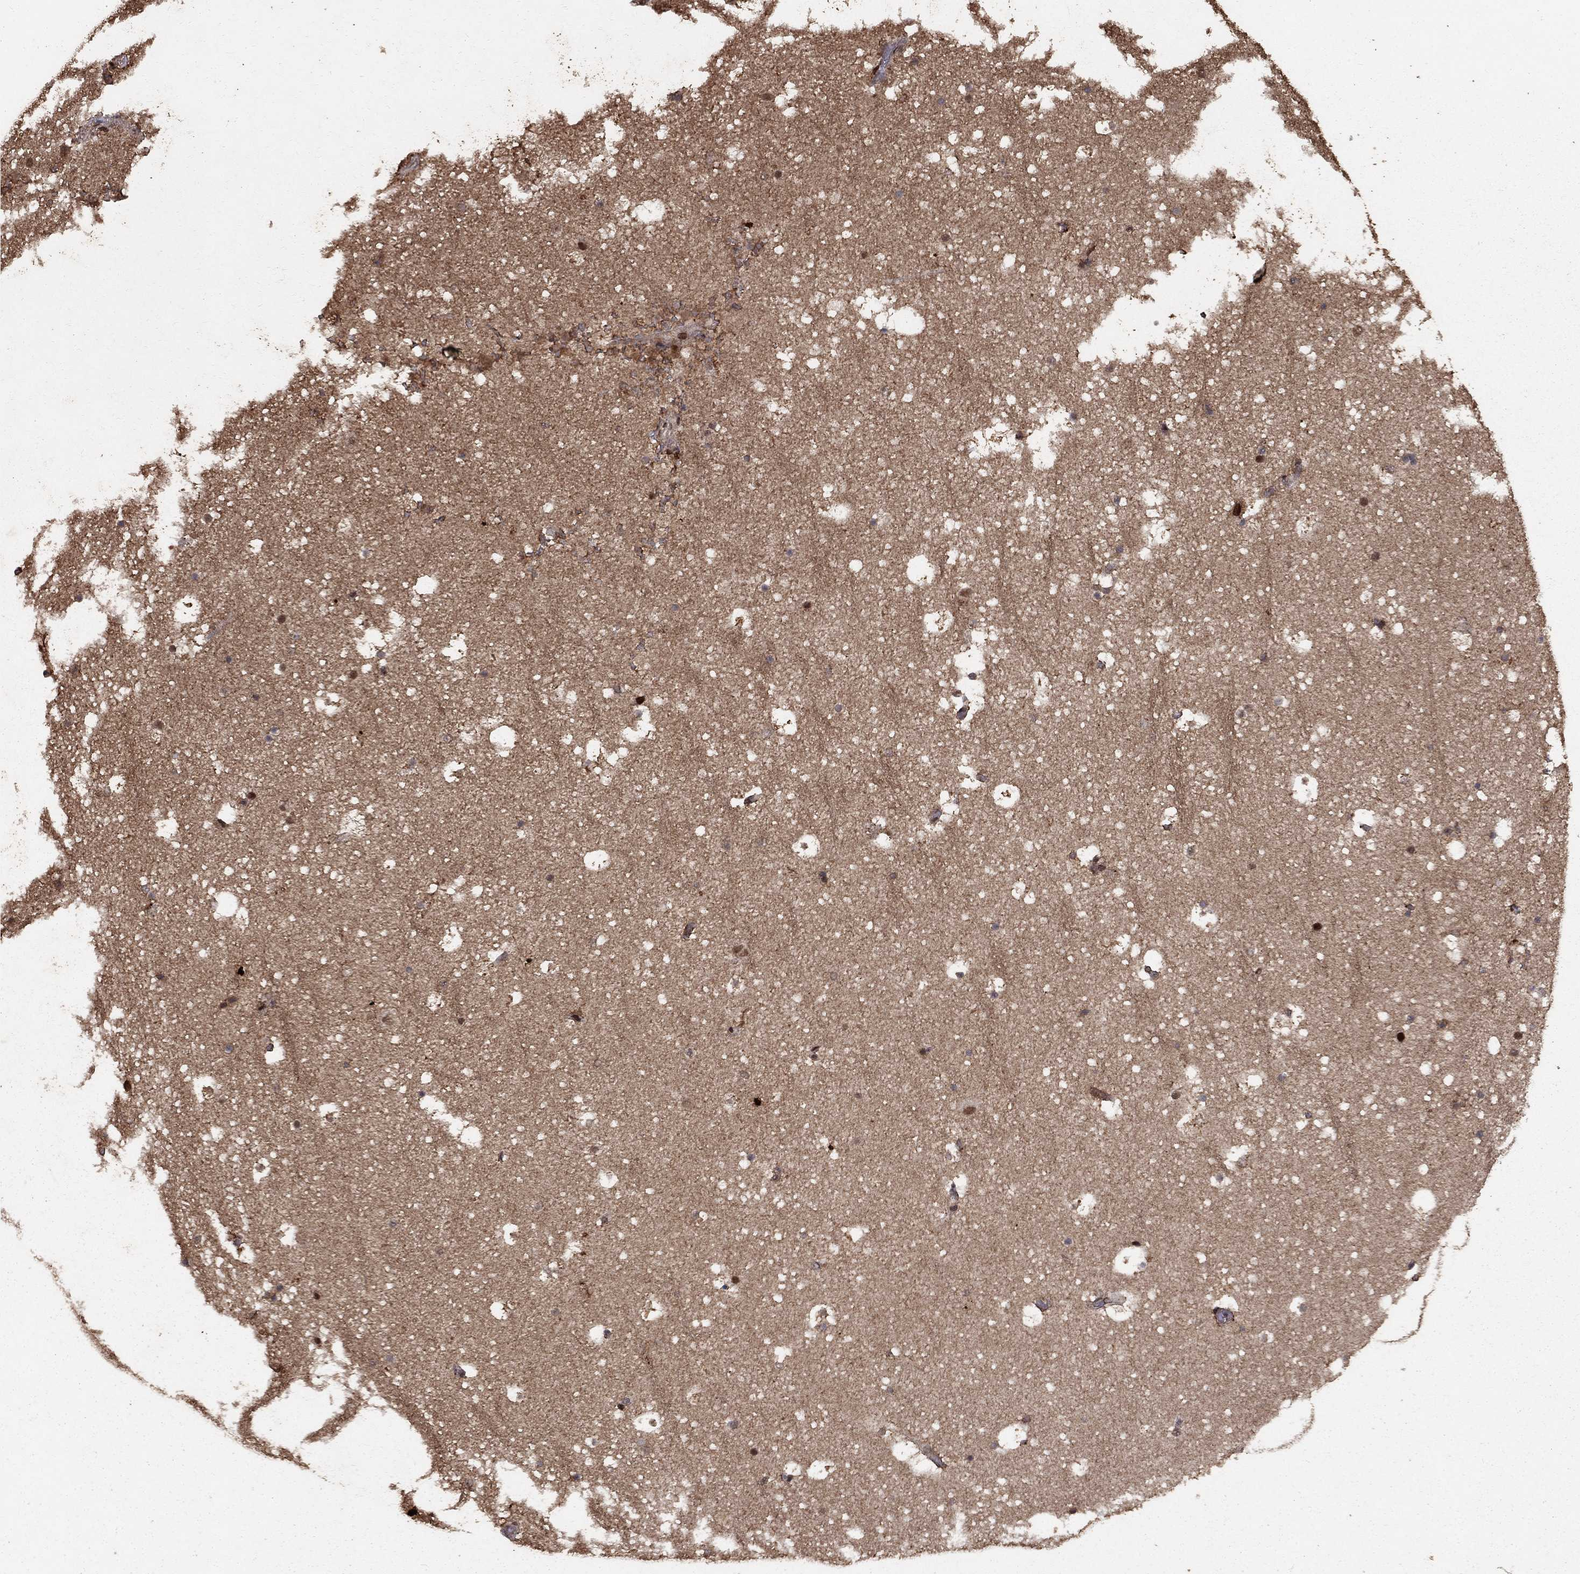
{"staining": {"intensity": "negative", "quantity": "none", "location": "none"}, "tissue": "hippocampus", "cell_type": "Glial cells", "image_type": "normal", "snomed": [{"axis": "morphology", "description": "Normal tissue, NOS"}, {"axis": "topography", "description": "Hippocampus"}], "caption": "Unremarkable hippocampus was stained to show a protein in brown. There is no significant expression in glial cells. (Brightfield microscopy of DAB immunohistochemistry (IHC) at high magnification).", "gene": "PRDM1", "patient": {"sex": "male", "age": 51}}